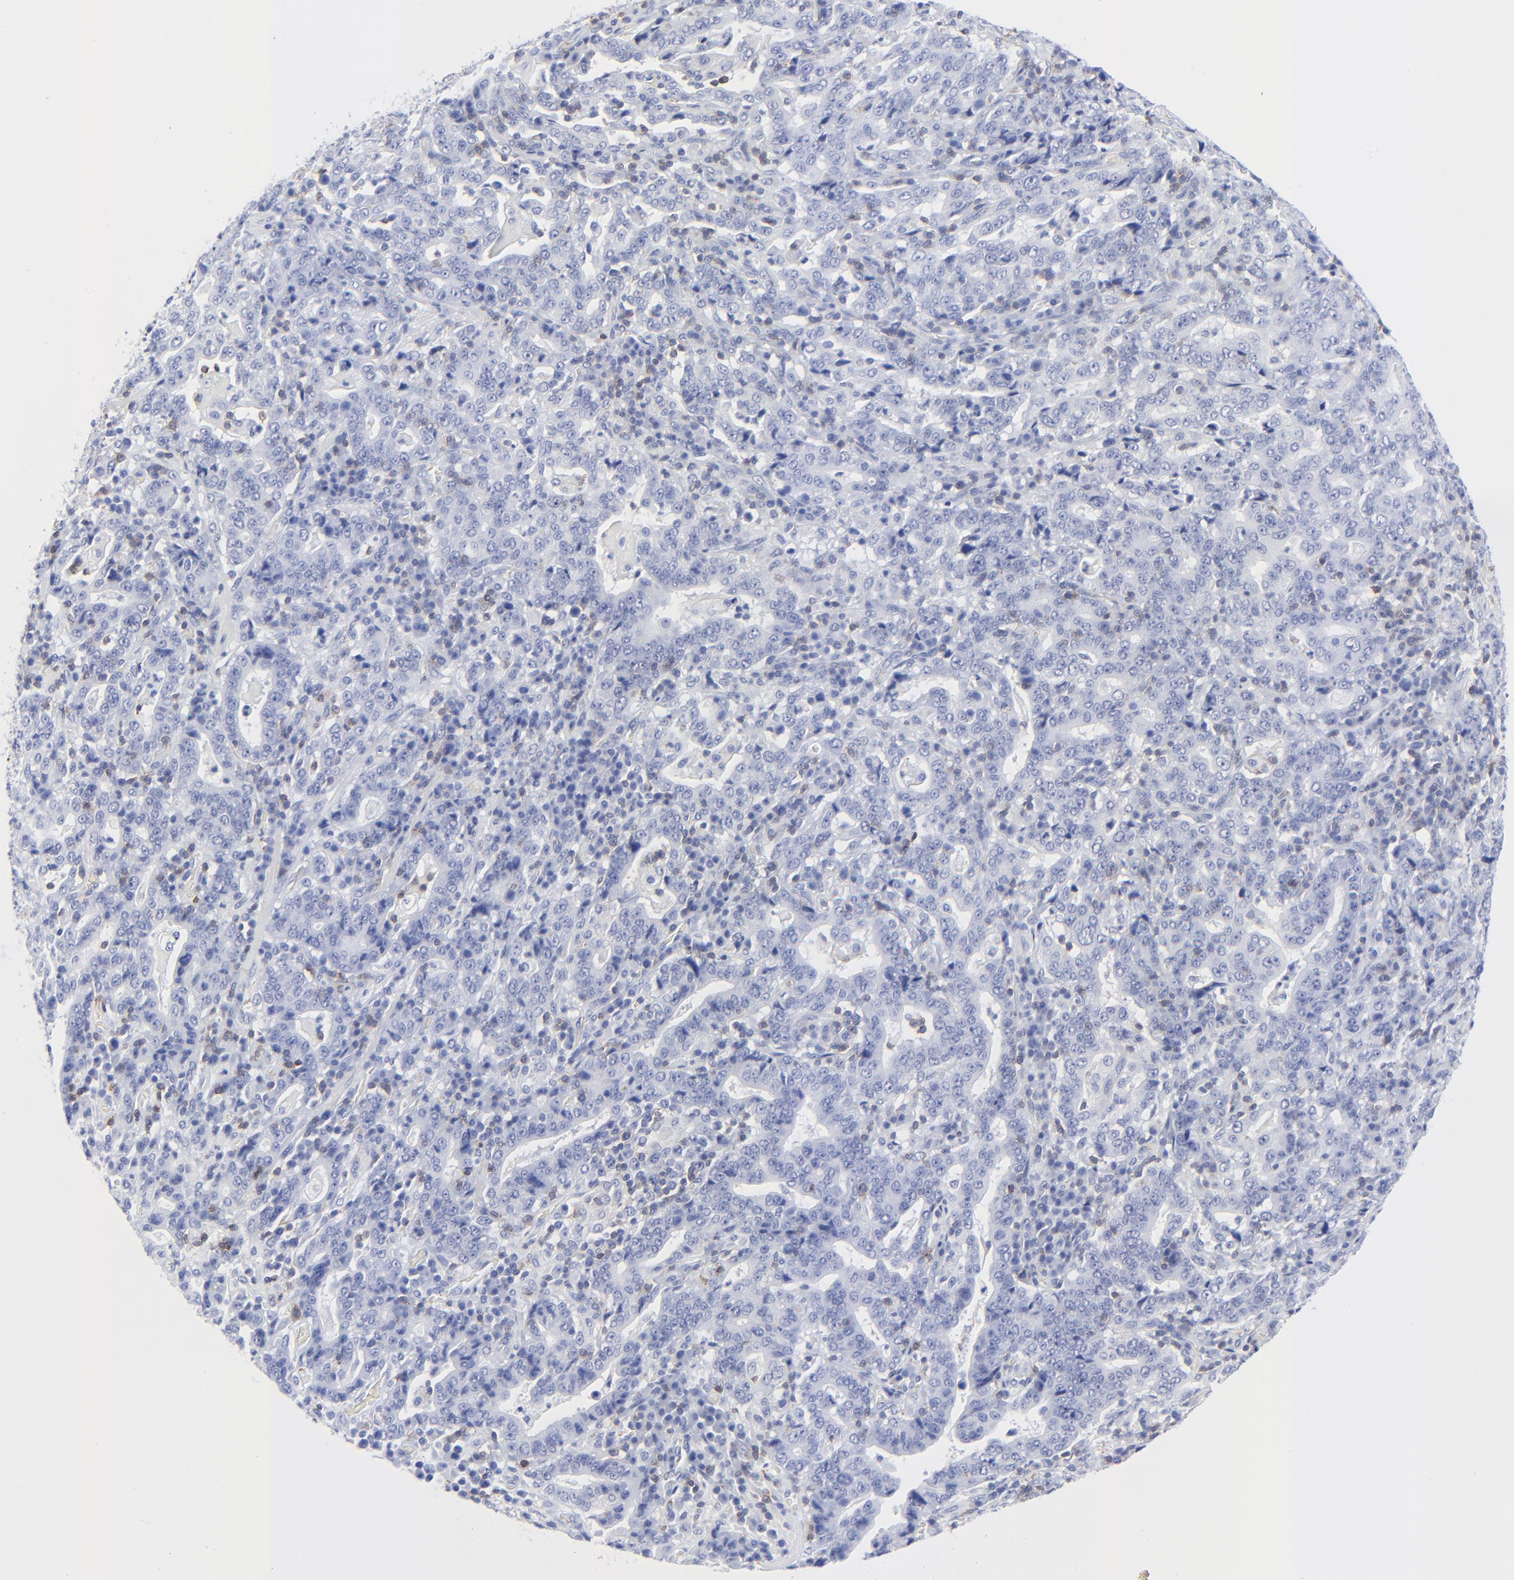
{"staining": {"intensity": "negative", "quantity": "none", "location": "none"}, "tissue": "stomach cancer", "cell_type": "Tumor cells", "image_type": "cancer", "snomed": [{"axis": "morphology", "description": "Normal tissue, NOS"}, {"axis": "morphology", "description": "Adenocarcinoma, NOS"}, {"axis": "topography", "description": "Stomach, upper"}, {"axis": "topography", "description": "Stomach"}], "caption": "The photomicrograph displays no staining of tumor cells in adenocarcinoma (stomach).", "gene": "LCK", "patient": {"sex": "male", "age": 59}}